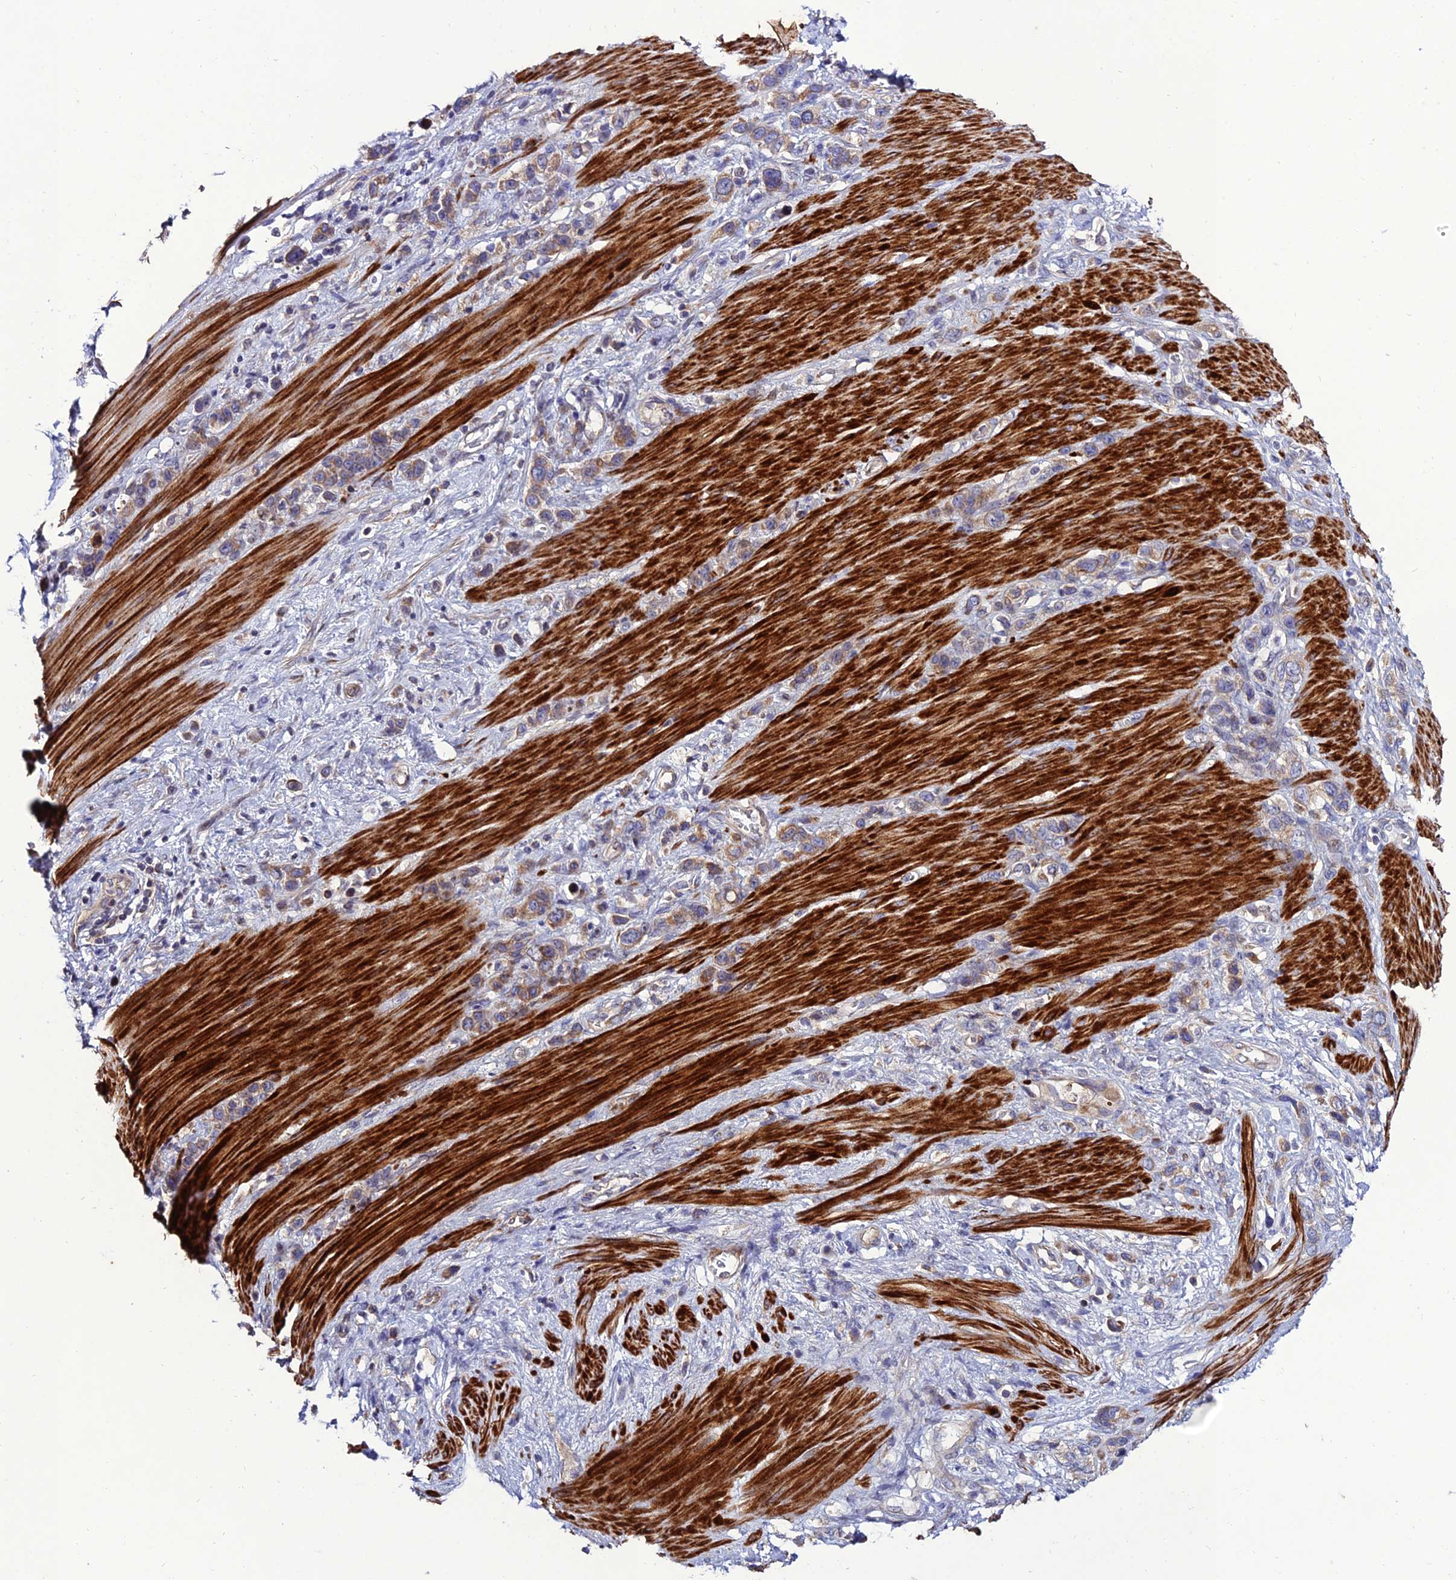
{"staining": {"intensity": "weak", "quantity": ">75%", "location": "cytoplasmic/membranous"}, "tissue": "stomach cancer", "cell_type": "Tumor cells", "image_type": "cancer", "snomed": [{"axis": "morphology", "description": "Adenocarcinoma, NOS"}, {"axis": "morphology", "description": "Adenocarcinoma, High grade"}, {"axis": "topography", "description": "Stomach, upper"}, {"axis": "topography", "description": "Stomach, lower"}], "caption": "IHC micrograph of human stomach high-grade adenocarcinoma stained for a protein (brown), which displays low levels of weak cytoplasmic/membranous staining in approximately >75% of tumor cells.", "gene": "ARL6IP1", "patient": {"sex": "female", "age": 65}}